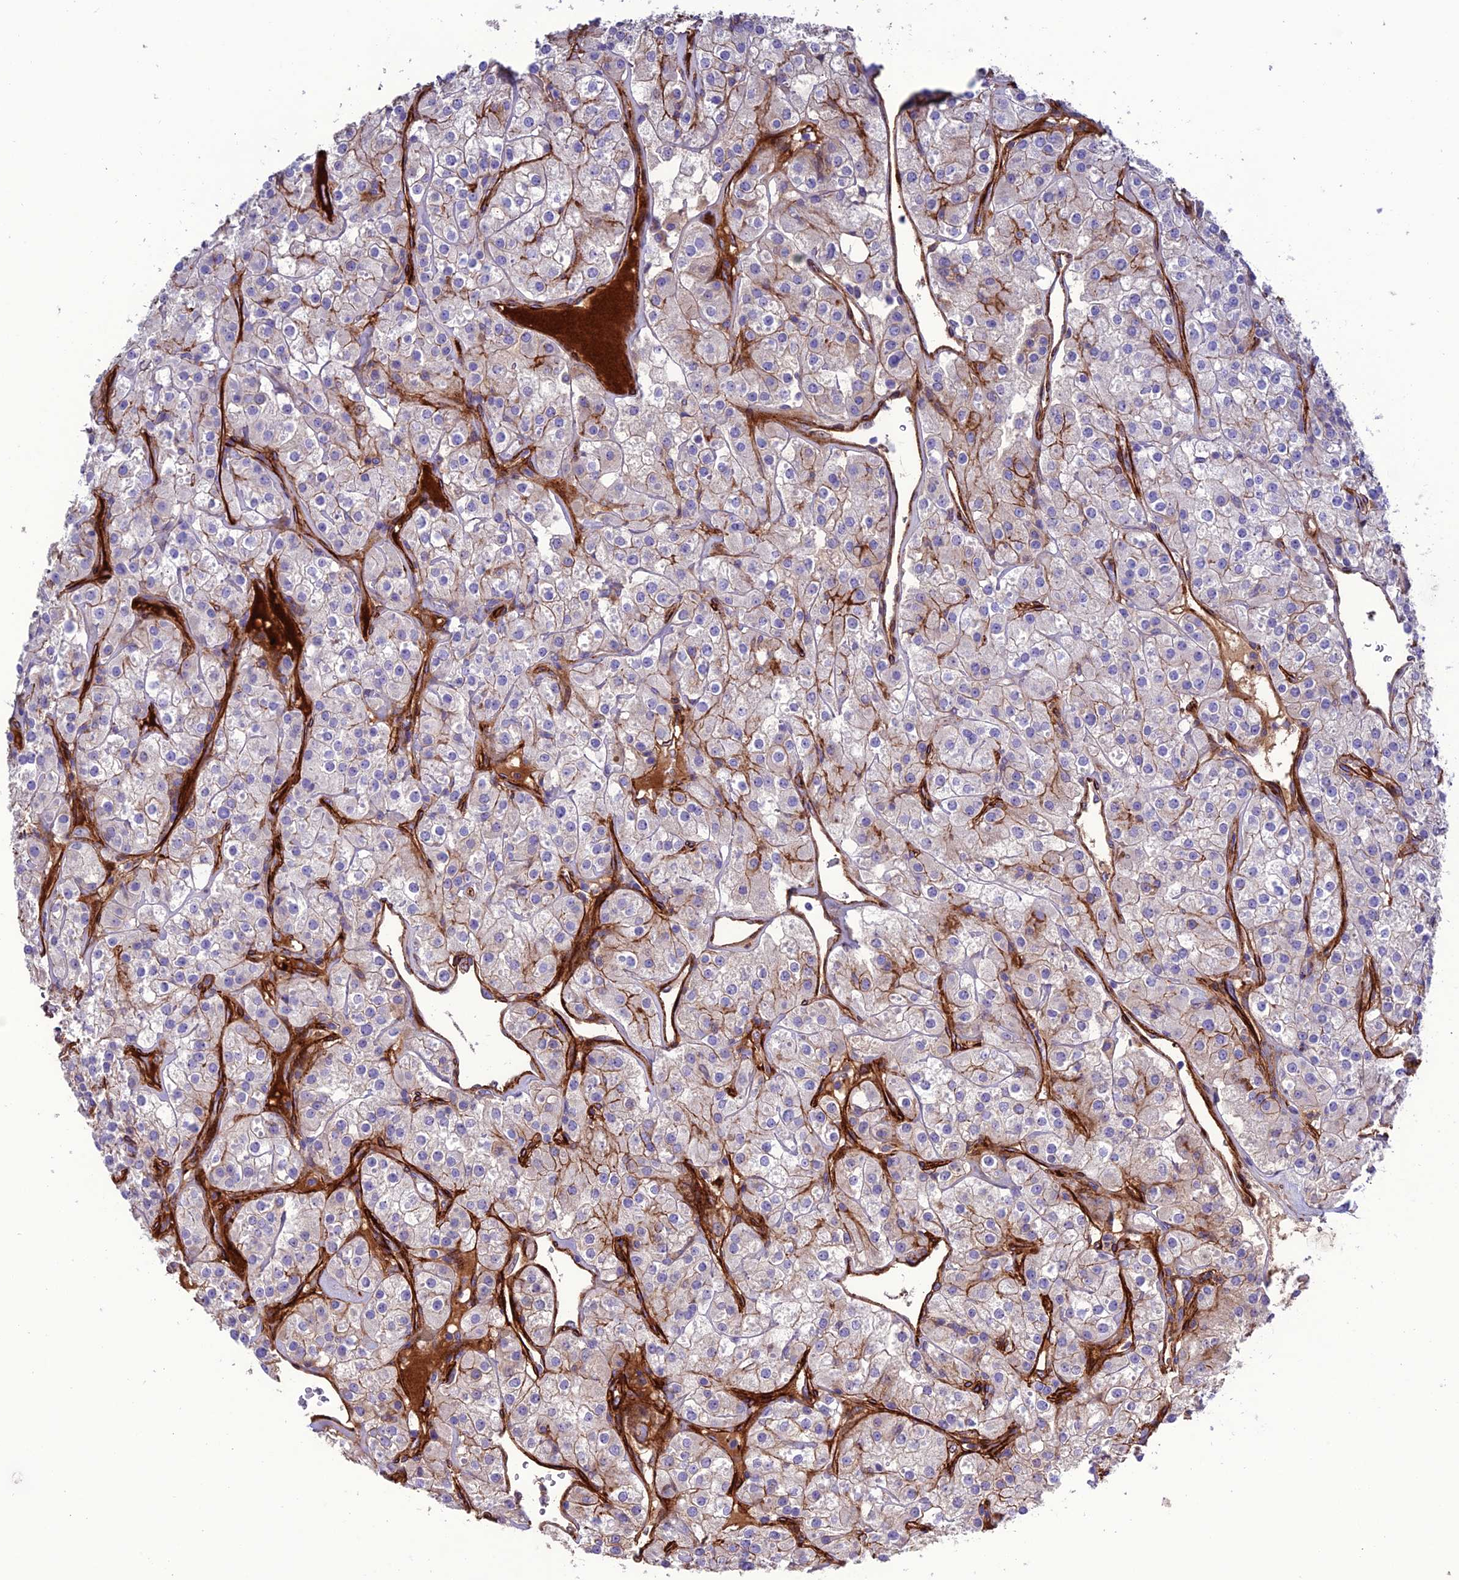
{"staining": {"intensity": "moderate", "quantity": "<25%", "location": "cytoplasmic/membranous"}, "tissue": "renal cancer", "cell_type": "Tumor cells", "image_type": "cancer", "snomed": [{"axis": "morphology", "description": "Adenocarcinoma, NOS"}, {"axis": "topography", "description": "Kidney"}], "caption": "Immunohistochemical staining of human renal cancer (adenocarcinoma) shows moderate cytoplasmic/membranous protein staining in approximately <25% of tumor cells.", "gene": "REX1BD", "patient": {"sex": "male", "age": 77}}